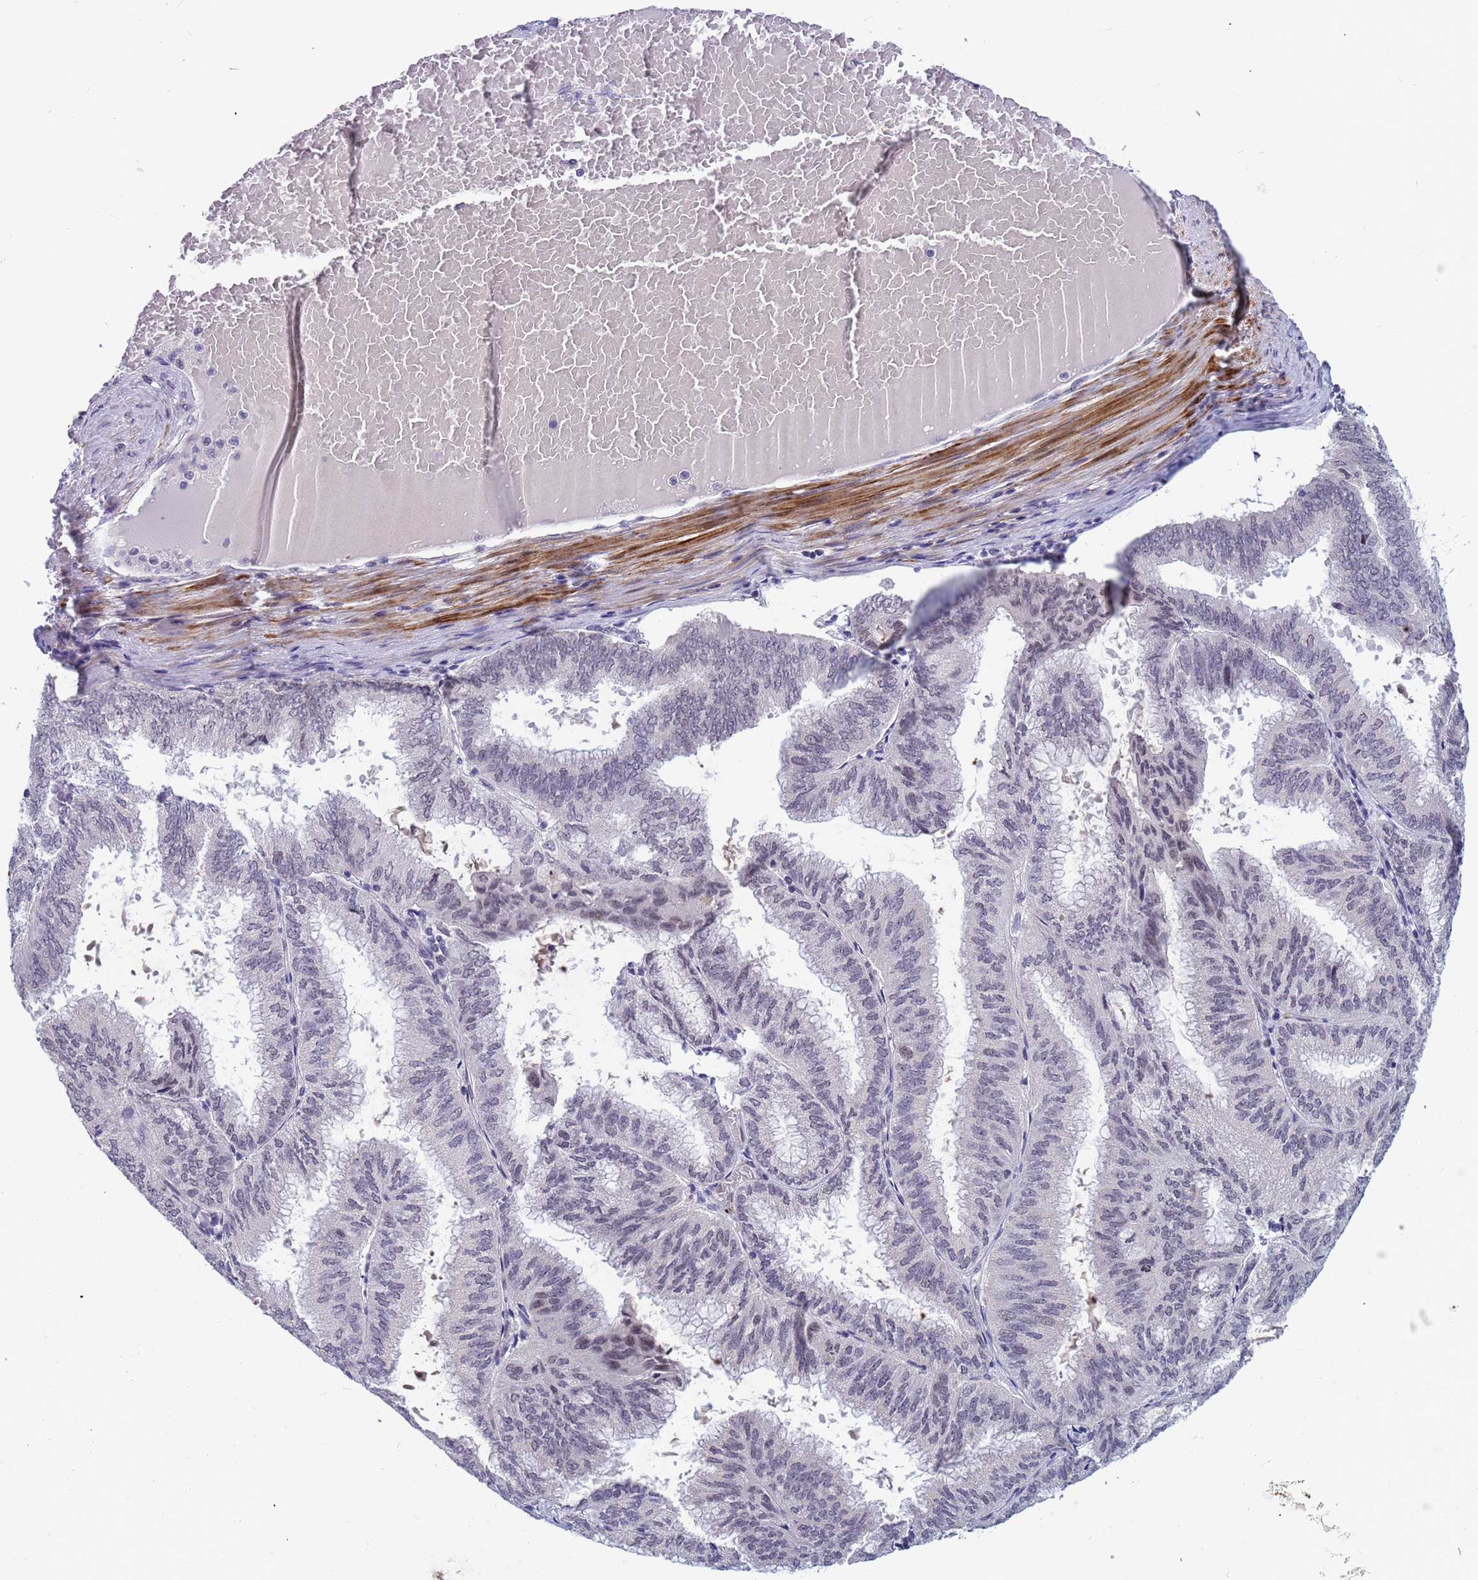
{"staining": {"intensity": "moderate", "quantity": "<25%", "location": "nuclear"}, "tissue": "endometrial cancer", "cell_type": "Tumor cells", "image_type": "cancer", "snomed": [{"axis": "morphology", "description": "Adenocarcinoma, NOS"}, {"axis": "topography", "description": "Endometrium"}], "caption": "Moderate nuclear staining is seen in approximately <25% of tumor cells in endometrial adenocarcinoma.", "gene": "CXorf65", "patient": {"sex": "female", "age": 49}}